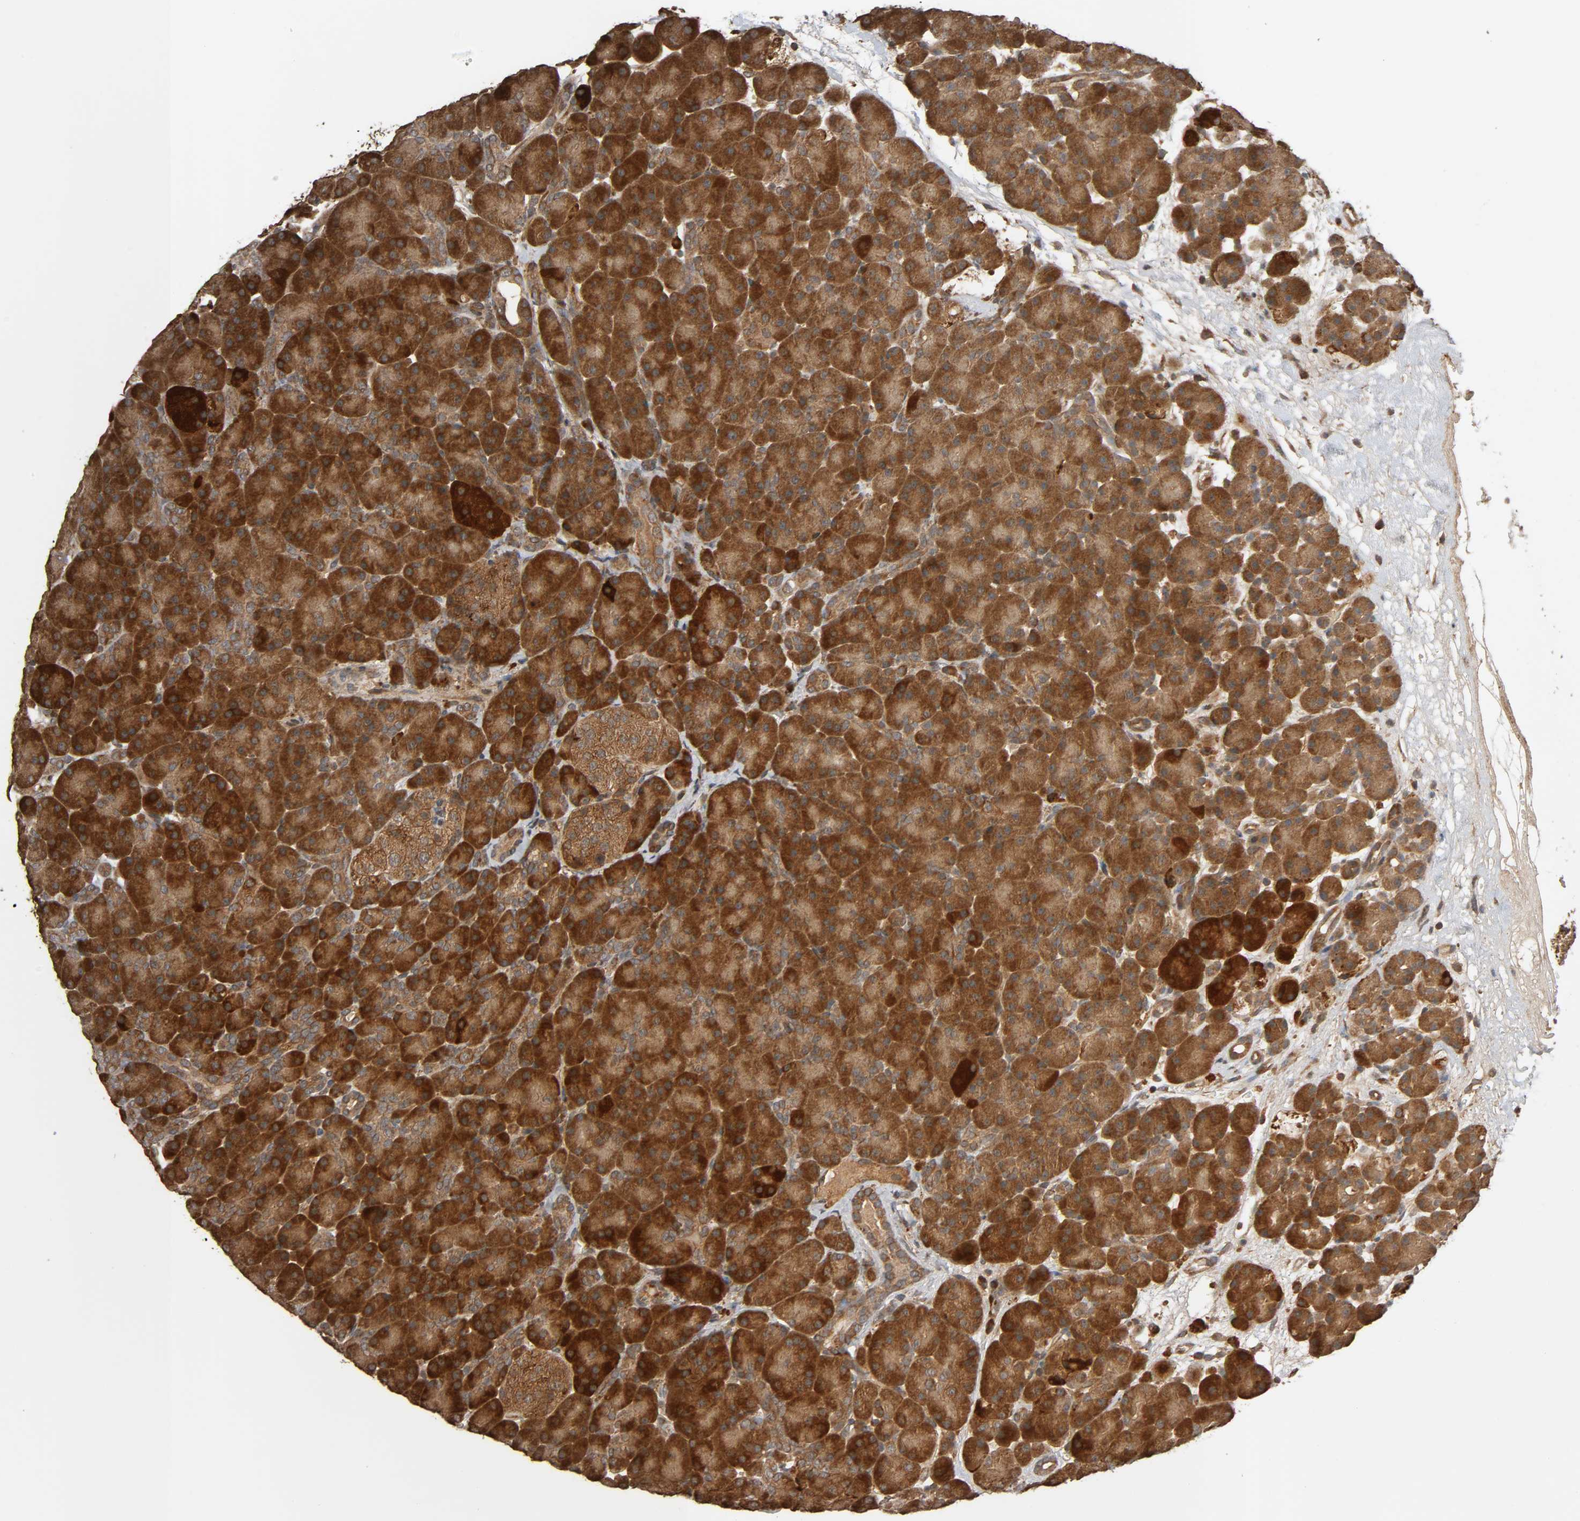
{"staining": {"intensity": "strong", "quantity": ">75%", "location": "cytoplasmic/membranous"}, "tissue": "pancreas", "cell_type": "Exocrine glandular cells", "image_type": "normal", "snomed": [{"axis": "morphology", "description": "Normal tissue, NOS"}, {"axis": "topography", "description": "Pancreas"}], "caption": "Pancreas stained with DAB IHC demonstrates high levels of strong cytoplasmic/membranous staining in approximately >75% of exocrine glandular cells.", "gene": "MAP3K8", "patient": {"sex": "male", "age": 66}}